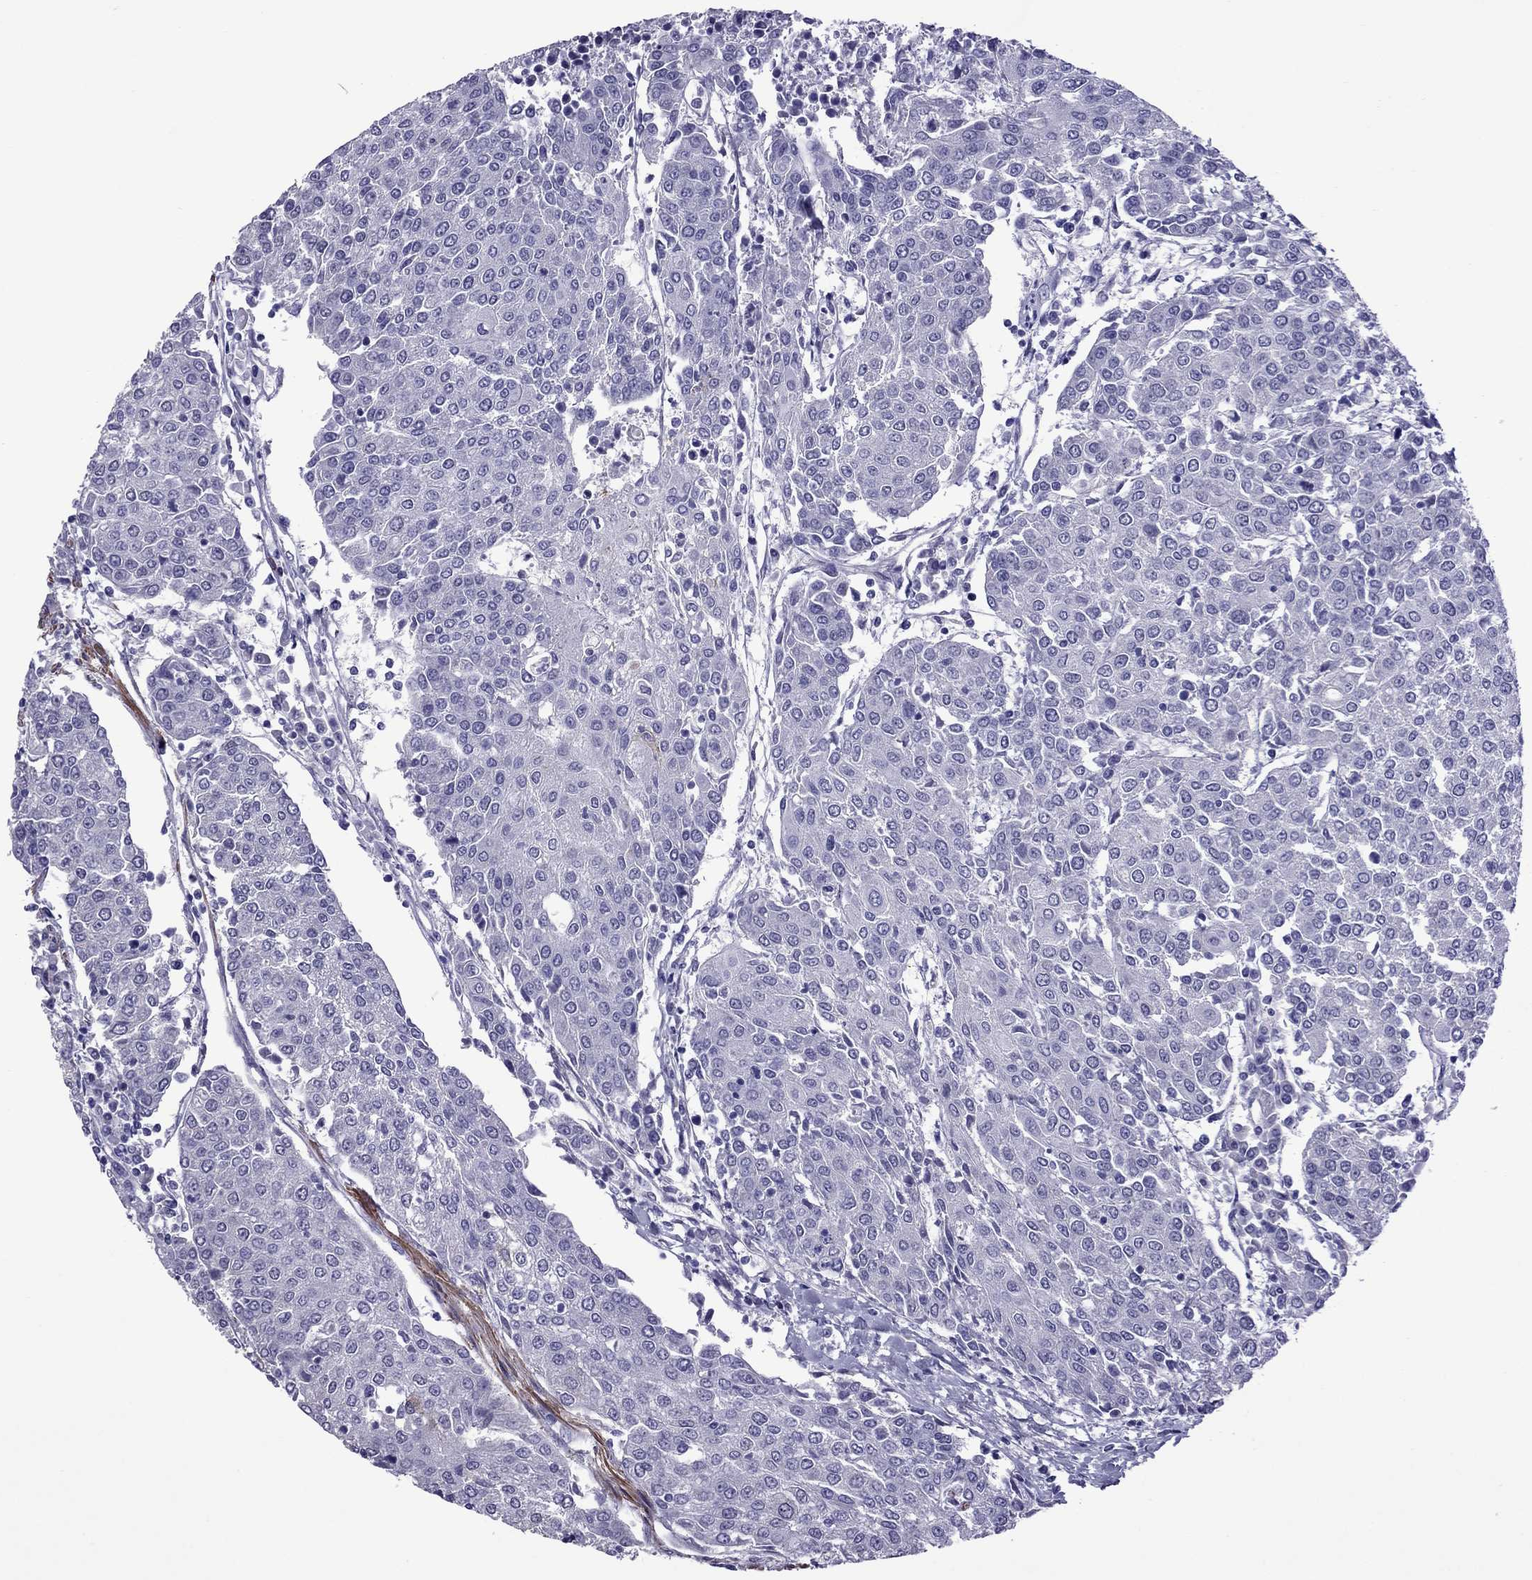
{"staining": {"intensity": "negative", "quantity": "none", "location": "none"}, "tissue": "urothelial cancer", "cell_type": "Tumor cells", "image_type": "cancer", "snomed": [{"axis": "morphology", "description": "Urothelial carcinoma, High grade"}, {"axis": "topography", "description": "Urinary bladder"}], "caption": "Immunohistochemistry of urothelial cancer shows no staining in tumor cells.", "gene": "CHRNA5", "patient": {"sex": "female", "age": 85}}